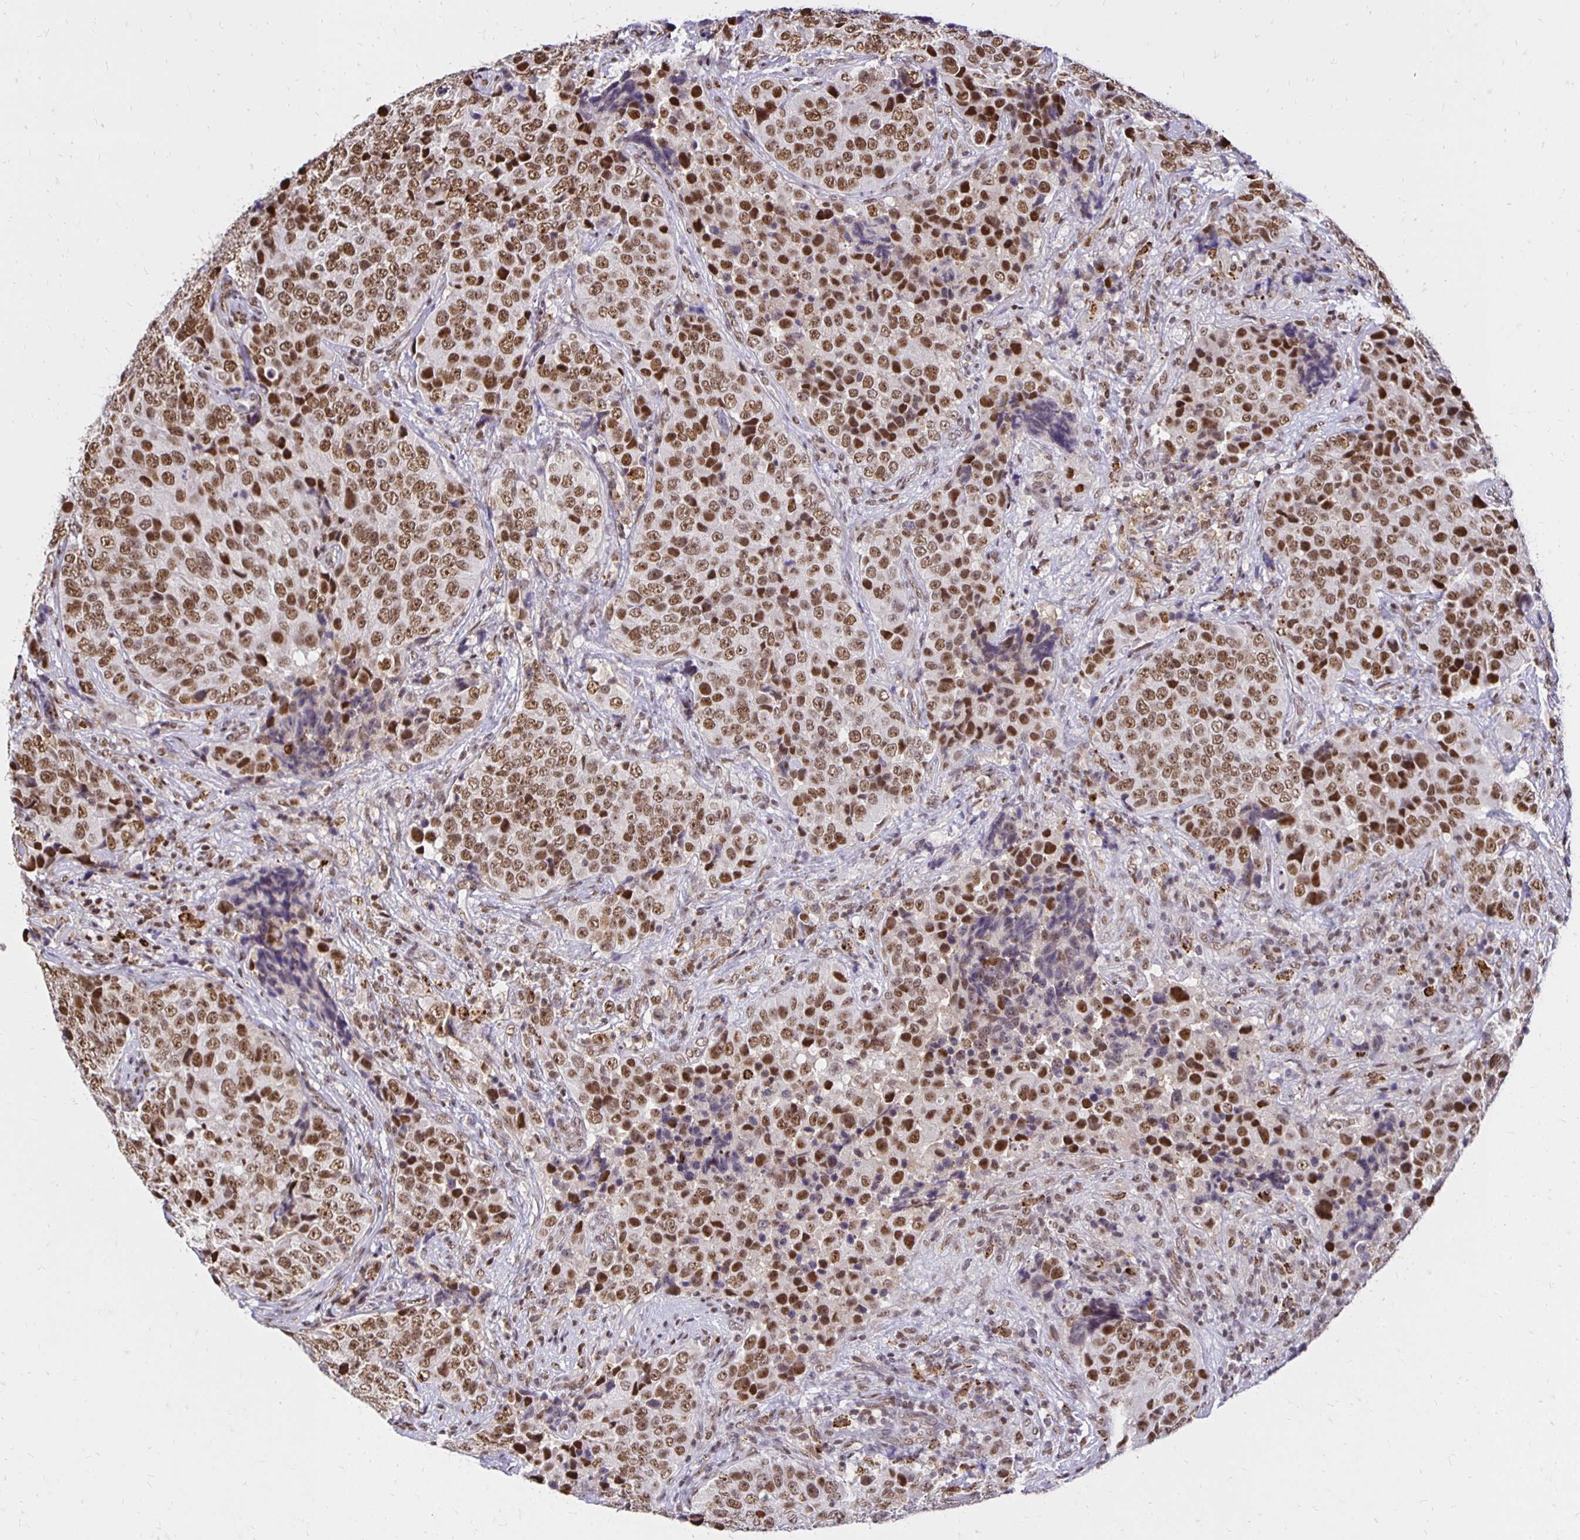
{"staining": {"intensity": "moderate", "quantity": ">75%", "location": "nuclear"}, "tissue": "urothelial cancer", "cell_type": "Tumor cells", "image_type": "cancer", "snomed": [{"axis": "morphology", "description": "Urothelial carcinoma, NOS"}, {"axis": "topography", "description": "Urinary bladder"}], "caption": "The photomicrograph exhibits staining of transitional cell carcinoma, revealing moderate nuclear protein positivity (brown color) within tumor cells.", "gene": "ZNF579", "patient": {"sex": "male", "age": 52}}